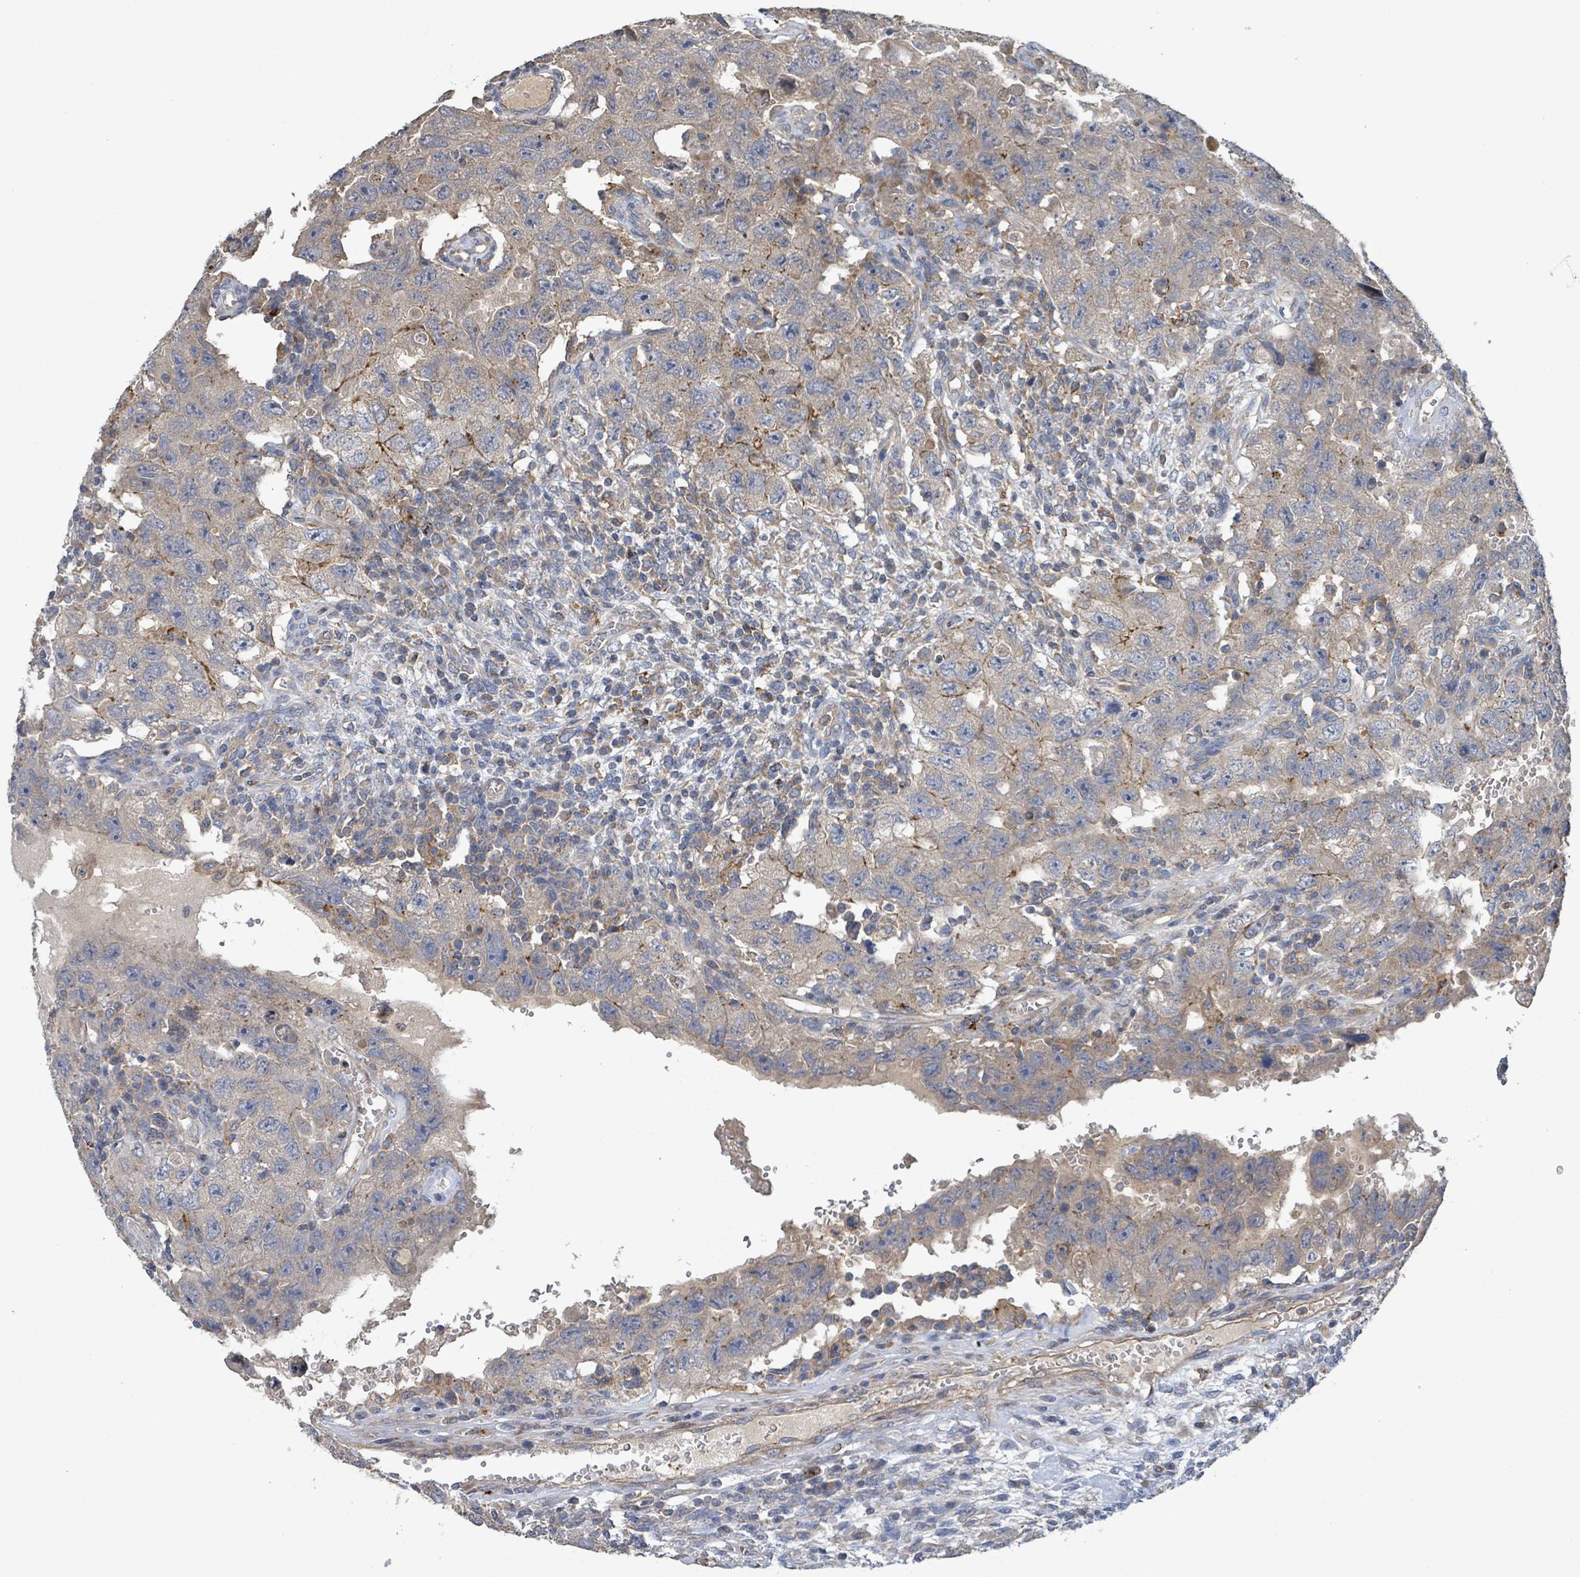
{"staining": {"intensity": "moderate", "quantity": "<25%", "location": "cytoplasmic/membranous"}, "tissue": "testis cancer", "cell_type": "Tumor cells", "image_type": "cancer", "snomed": [{"axis": "morphology", "description": "Carcinoma, Embryonal, NOS"}, {"axis": "topography", "description": "Testis"}], "caption": "Immunohistochemical staining of human testis embryonal carcinoma shows low levels of moderate cytoplasmic/membranous protein staining in about <25% of tumor cells.", "gene": "PLAAT1", "patient": {"sex": "male", "age": 26}}